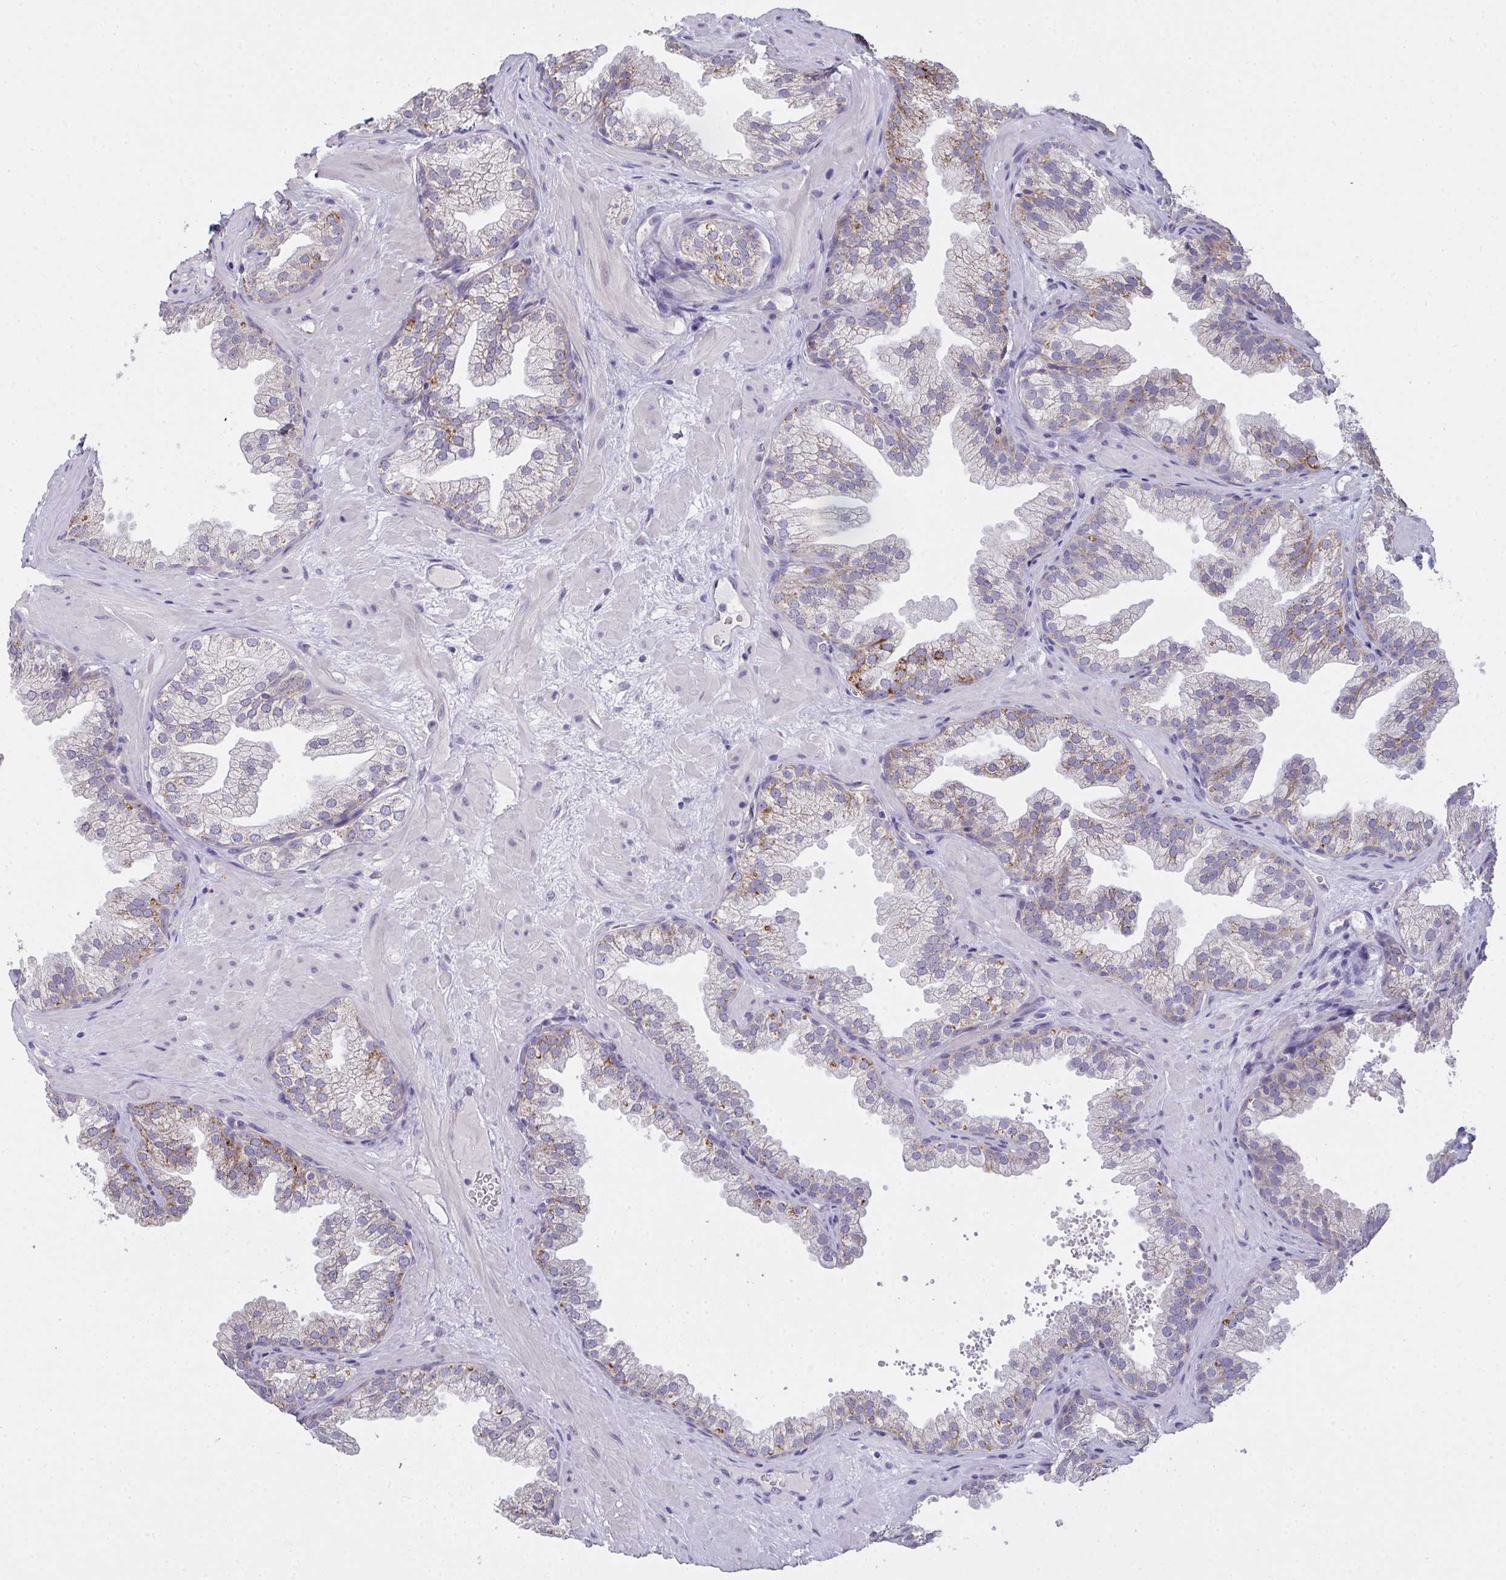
{"staining": {"intensity": "moderate", "quantity": "<25%", "location": "cytoplasmic/membranous"}, "tissue": "prostate", "cell_type": "Glandular cells", "image_type": "normal", "snomed": [{"axis": "morphology", "description": "Normal tissue, NOS"}, {"axis": "topography", "description": "Prostate"}], "caption": "A brown stain shows moderate cytoplasmic/membranous expression of a protein in glandular cells of benign prostate.", "gene": "TMEM219", "patient": {"sex": "male", "age": 37}}